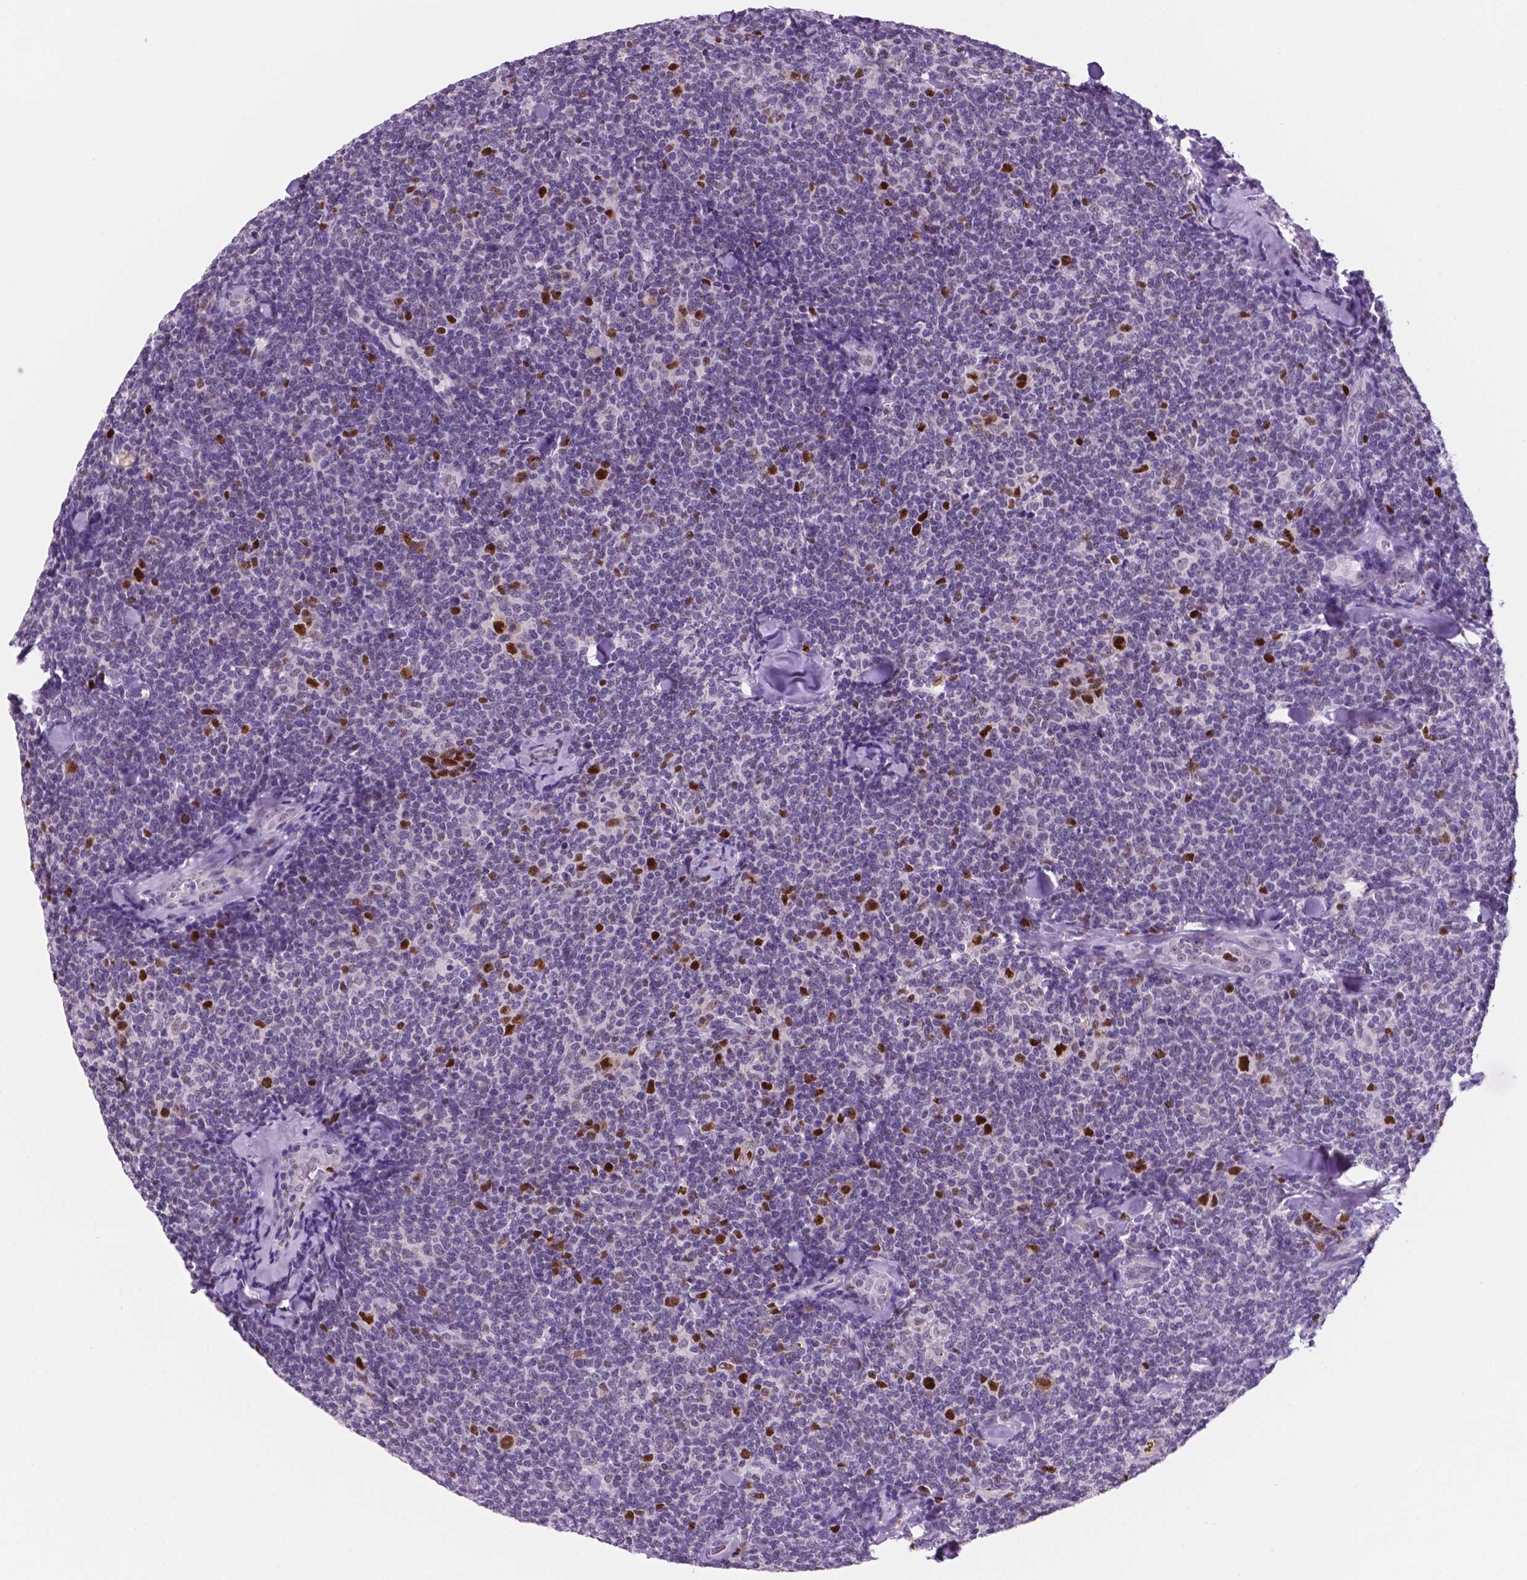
{"staining": {"intensity": "strong", "quantity": "<25%", "location": "nuclear"}, "tissue": "lymphoma", "cell_type": "Tumor cells", "image_type": "cancer", "snomed": [{"axis": "morphology", "description": "Malignant lymphoma, non-Hodgkin's type, Low grade"}, {"axis": "topography", "description": "Lymph node"}], "caption": "High-power microscopy captured an immunohistochemistry image of lymphoma, revealing strong nuclear staining in approximately <25% of tumor cells. Nuclei are stained in blue.", "gene": "NCAPH2", "patient": {"sex": "female", "age": 56}}